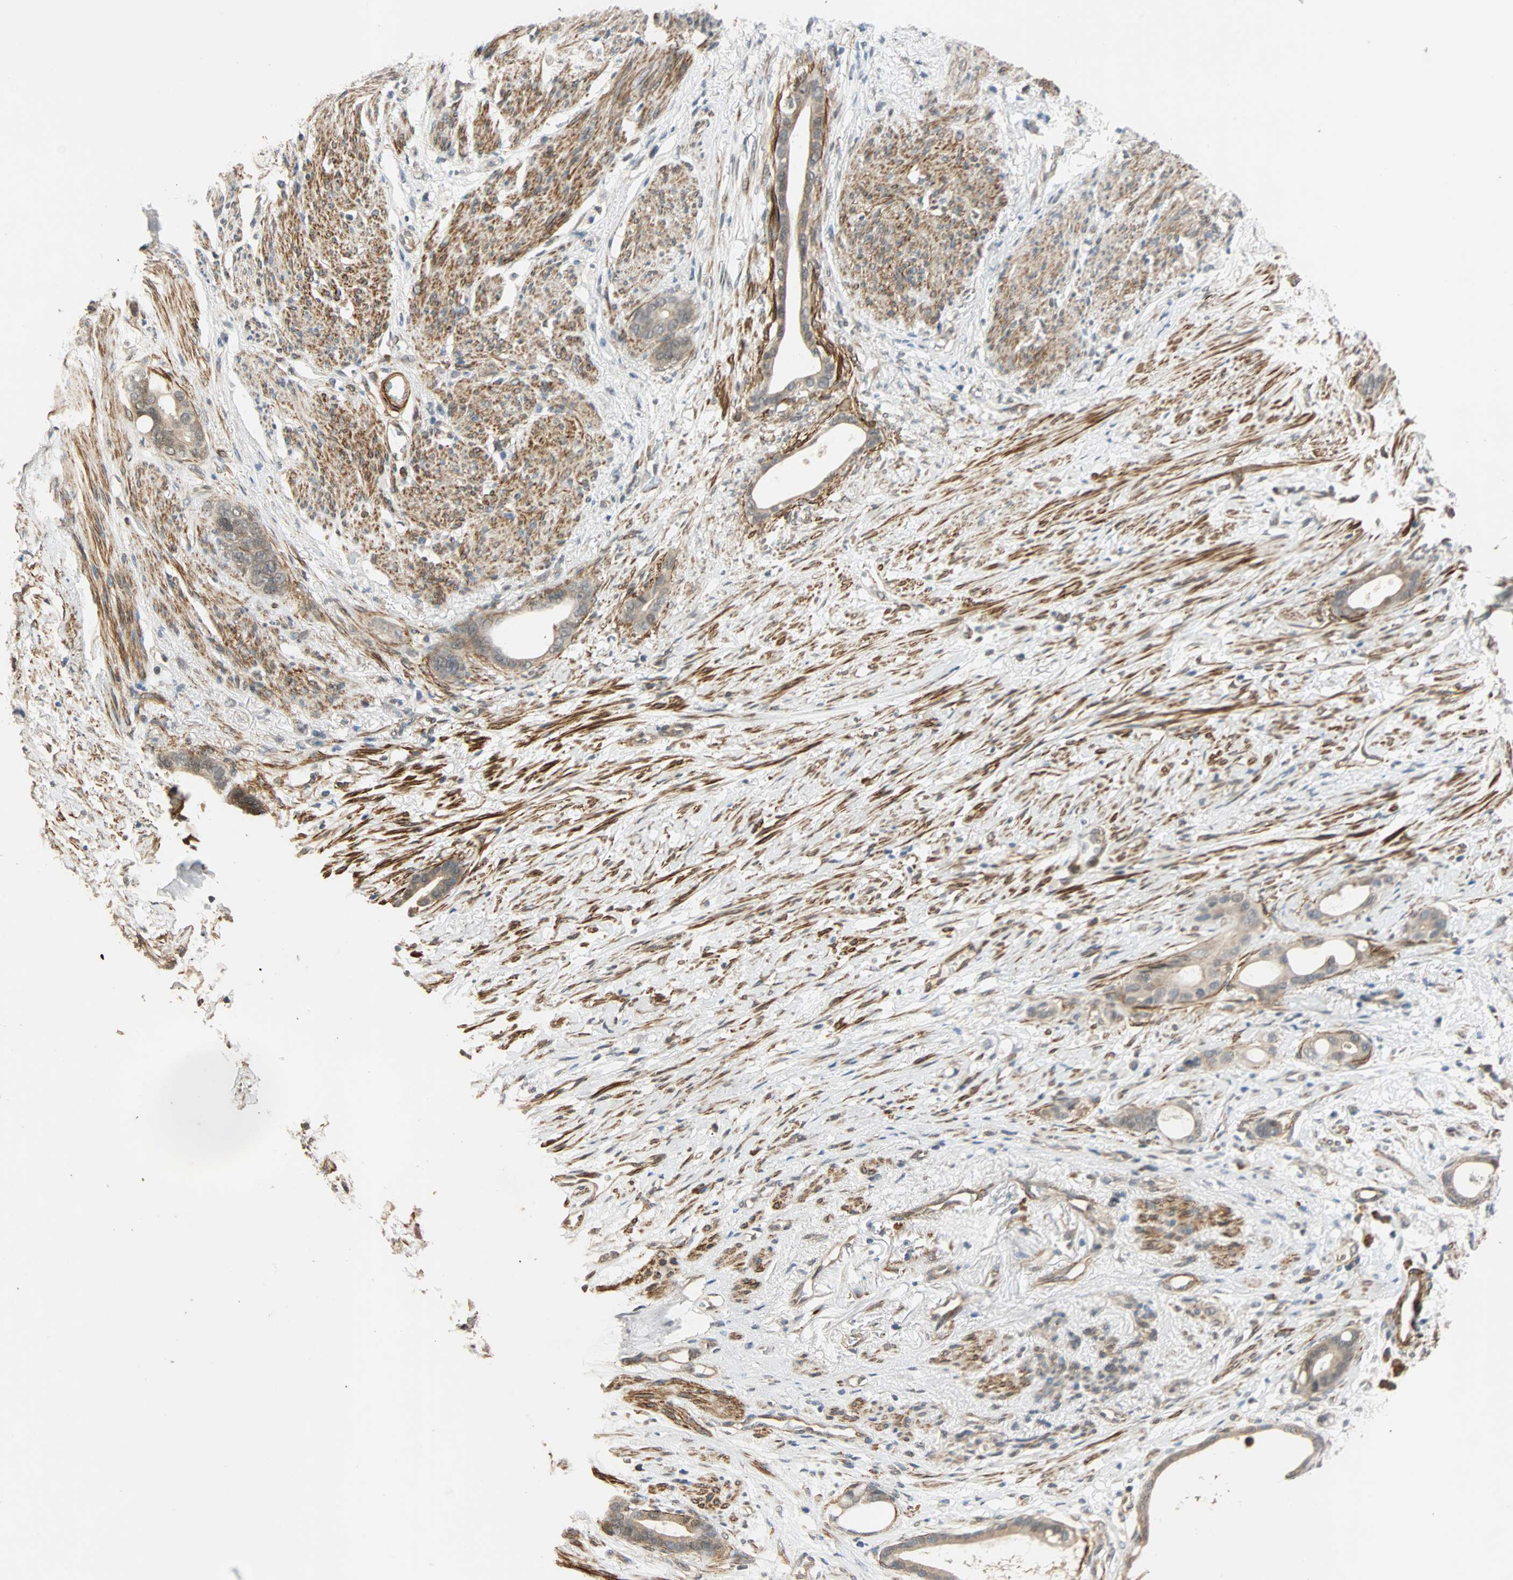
{"staining": {"intensity": "weak", "quantity": "25%-75%", "location": "cytoplasmic/membranous"}, "tissue": "stomach cancer", "cell_type": "Tumor cells", "image_type": "cancer", "snomed": [{"axis": "morphology", "description": "Adenocarcinoma, NOS"}, {"axis": "topography", "description": "Stomach"}], "caption": "A micrograph showing weak cytoplasmic/membranous expression in approximately 25%-75% of tumor cells in adenocarcinoma (stomach), as visualized by brown immunohistochemical staining.", "gene": "QSER1", "patient": {"sex": "female", "age": 75}}